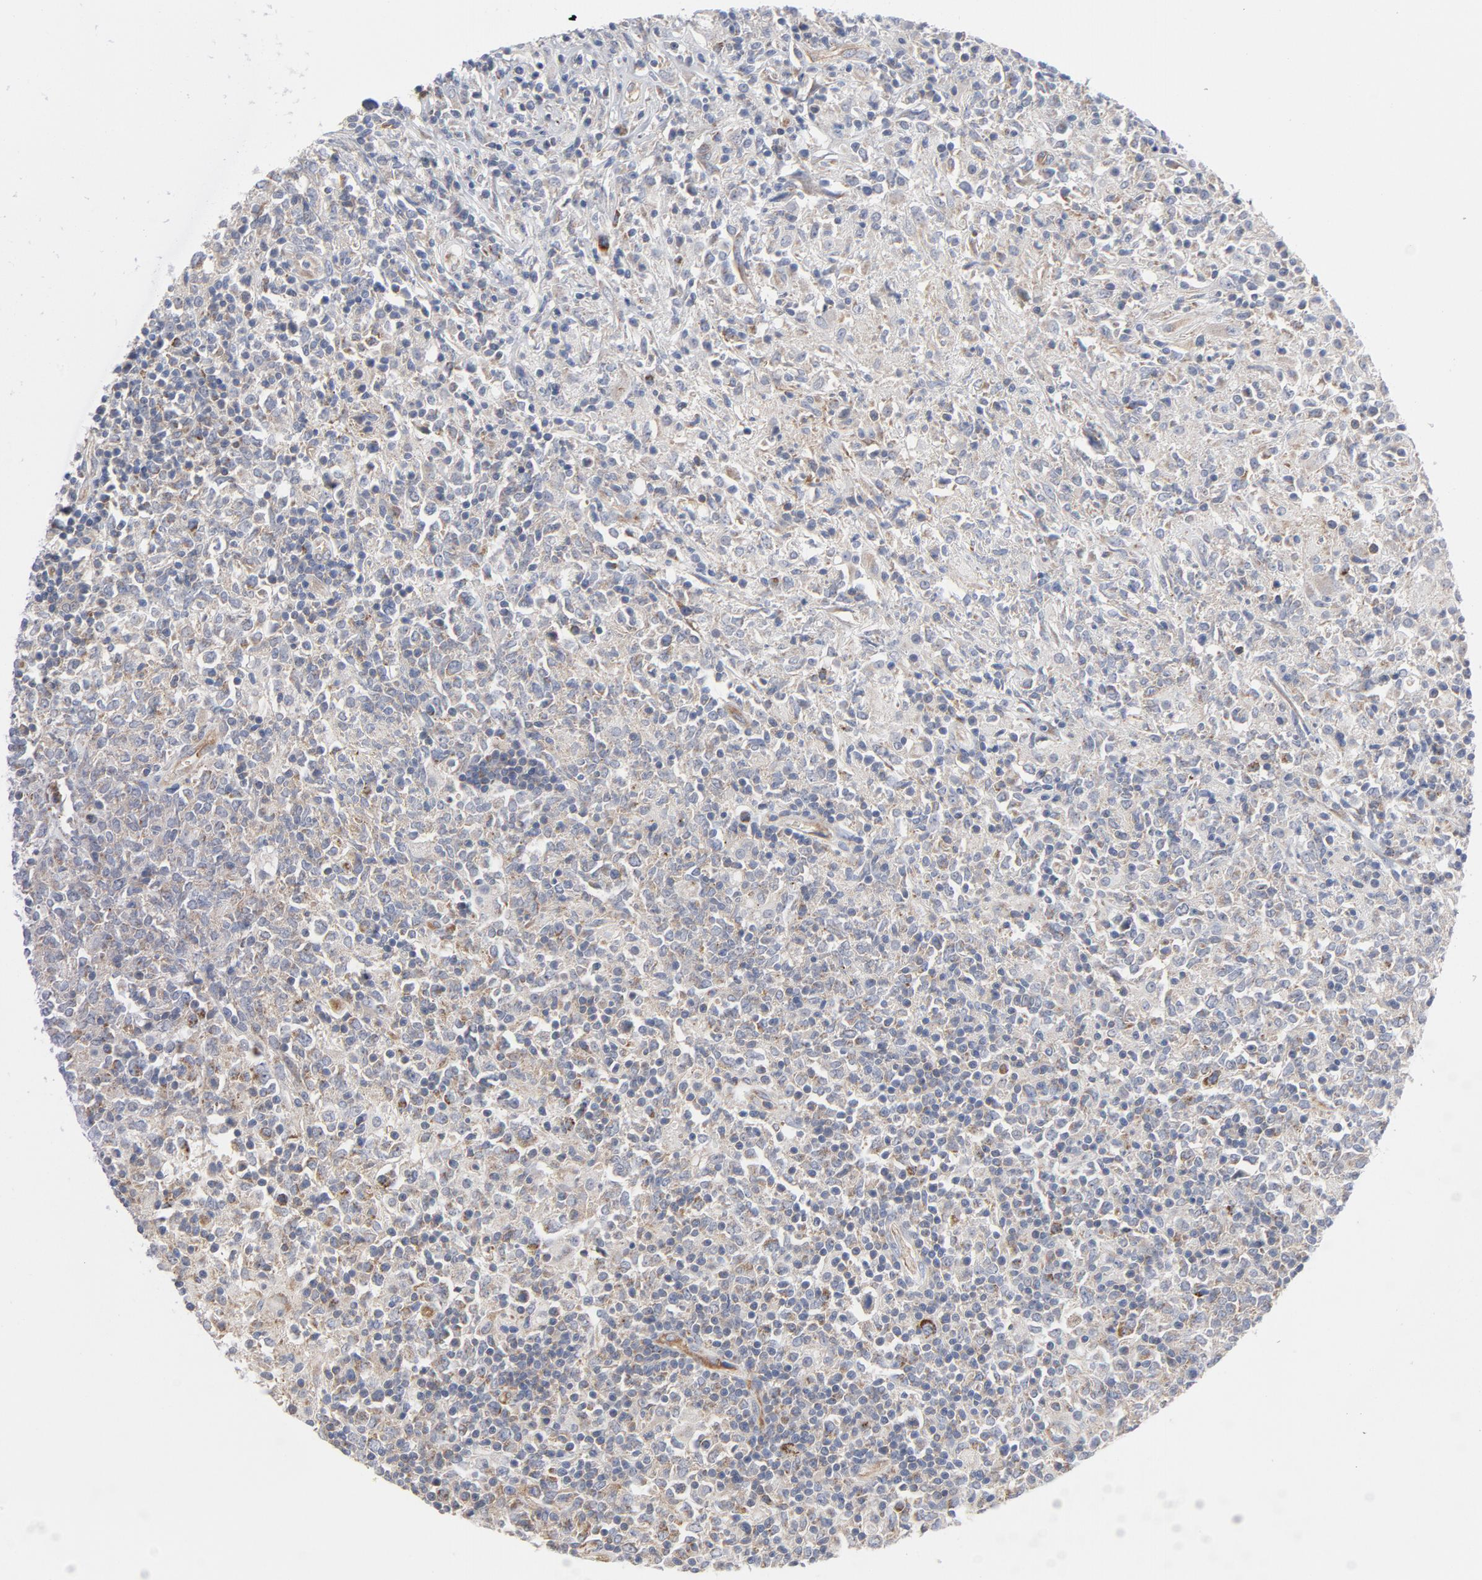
{"staining": {"intensity": "moderate", "quantity": "25%-75%", "location": "cytoplasmic/membranous"}, "tissue": "lymphoma", "cell_type": "Tumor cells", "image_type": "cancer", "snomed": [{"axis": "morphology", "description": "Malignant lymphoma, non-Hodgkin's type, High grade"}, {"axis": "topography", "description": "Lymph node"}], "caption": "Immunohistochemistry (IHC) of high-grade malignant lymphoma, non-Hodgkin's type displays medium levels of moderate cytoplasmic/membranous positivity in about 25%-75% of tumor cells.", "gene": "OXA1L", "patient": {"sex": "female", "age": 84}}